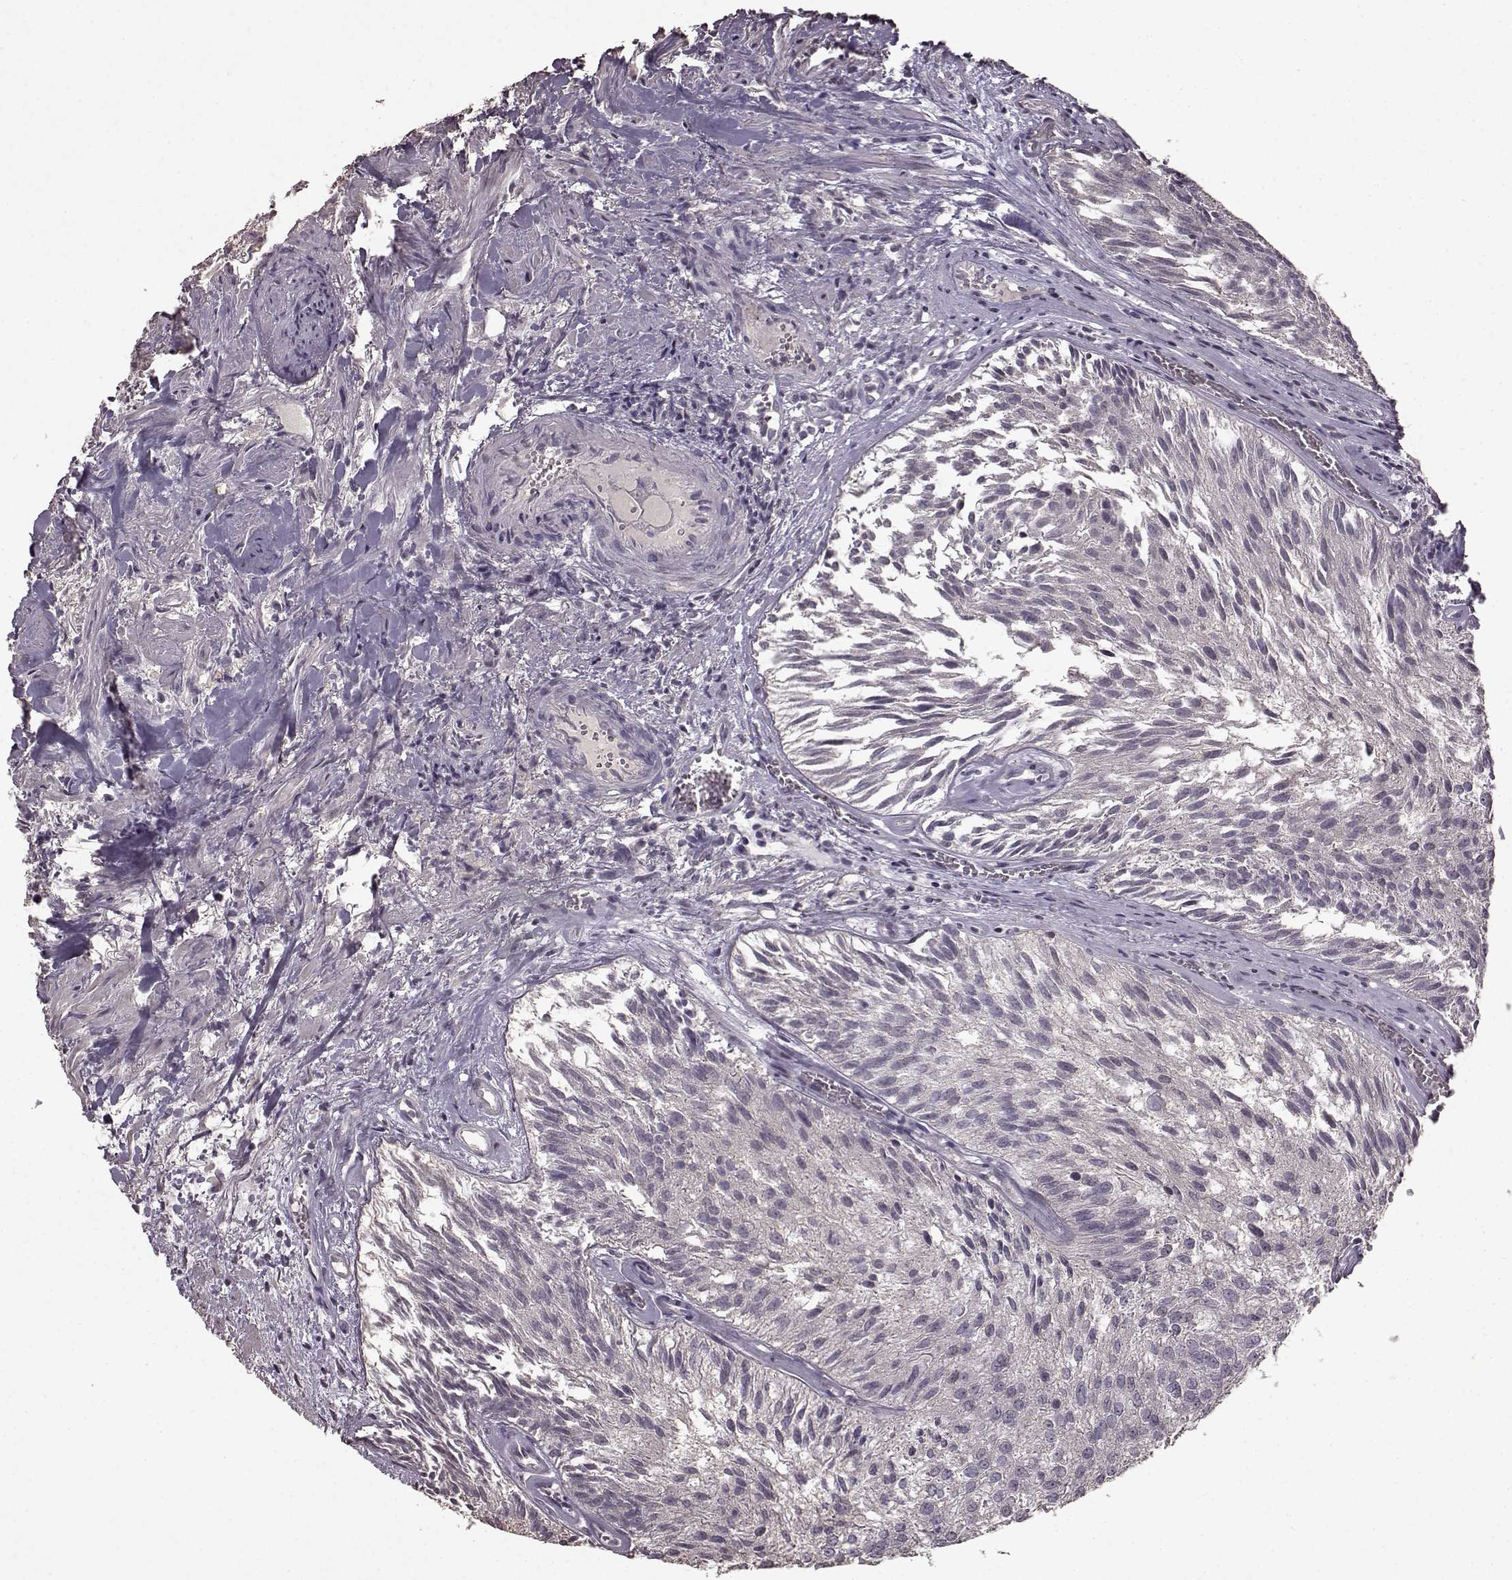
{"staining": {"intensity": "negative", "quantity": "none", "location": "none"}, "tissue": "urothelial cancer", "cell_type": "Tumor cells", "image_type": "cancer", "snomed": [{"axis": "morphology", "description": "Urothelial carcinoma, Low grade"}, {"axis": "topography", "description": "Urinary bladder"}], "caption": "DAB immunohistochemical staining of urothelial cancer demonstrates no significant staining in tumor cells.", "gene": "LHB", "patient": {"sex": "female", "age": 87}}